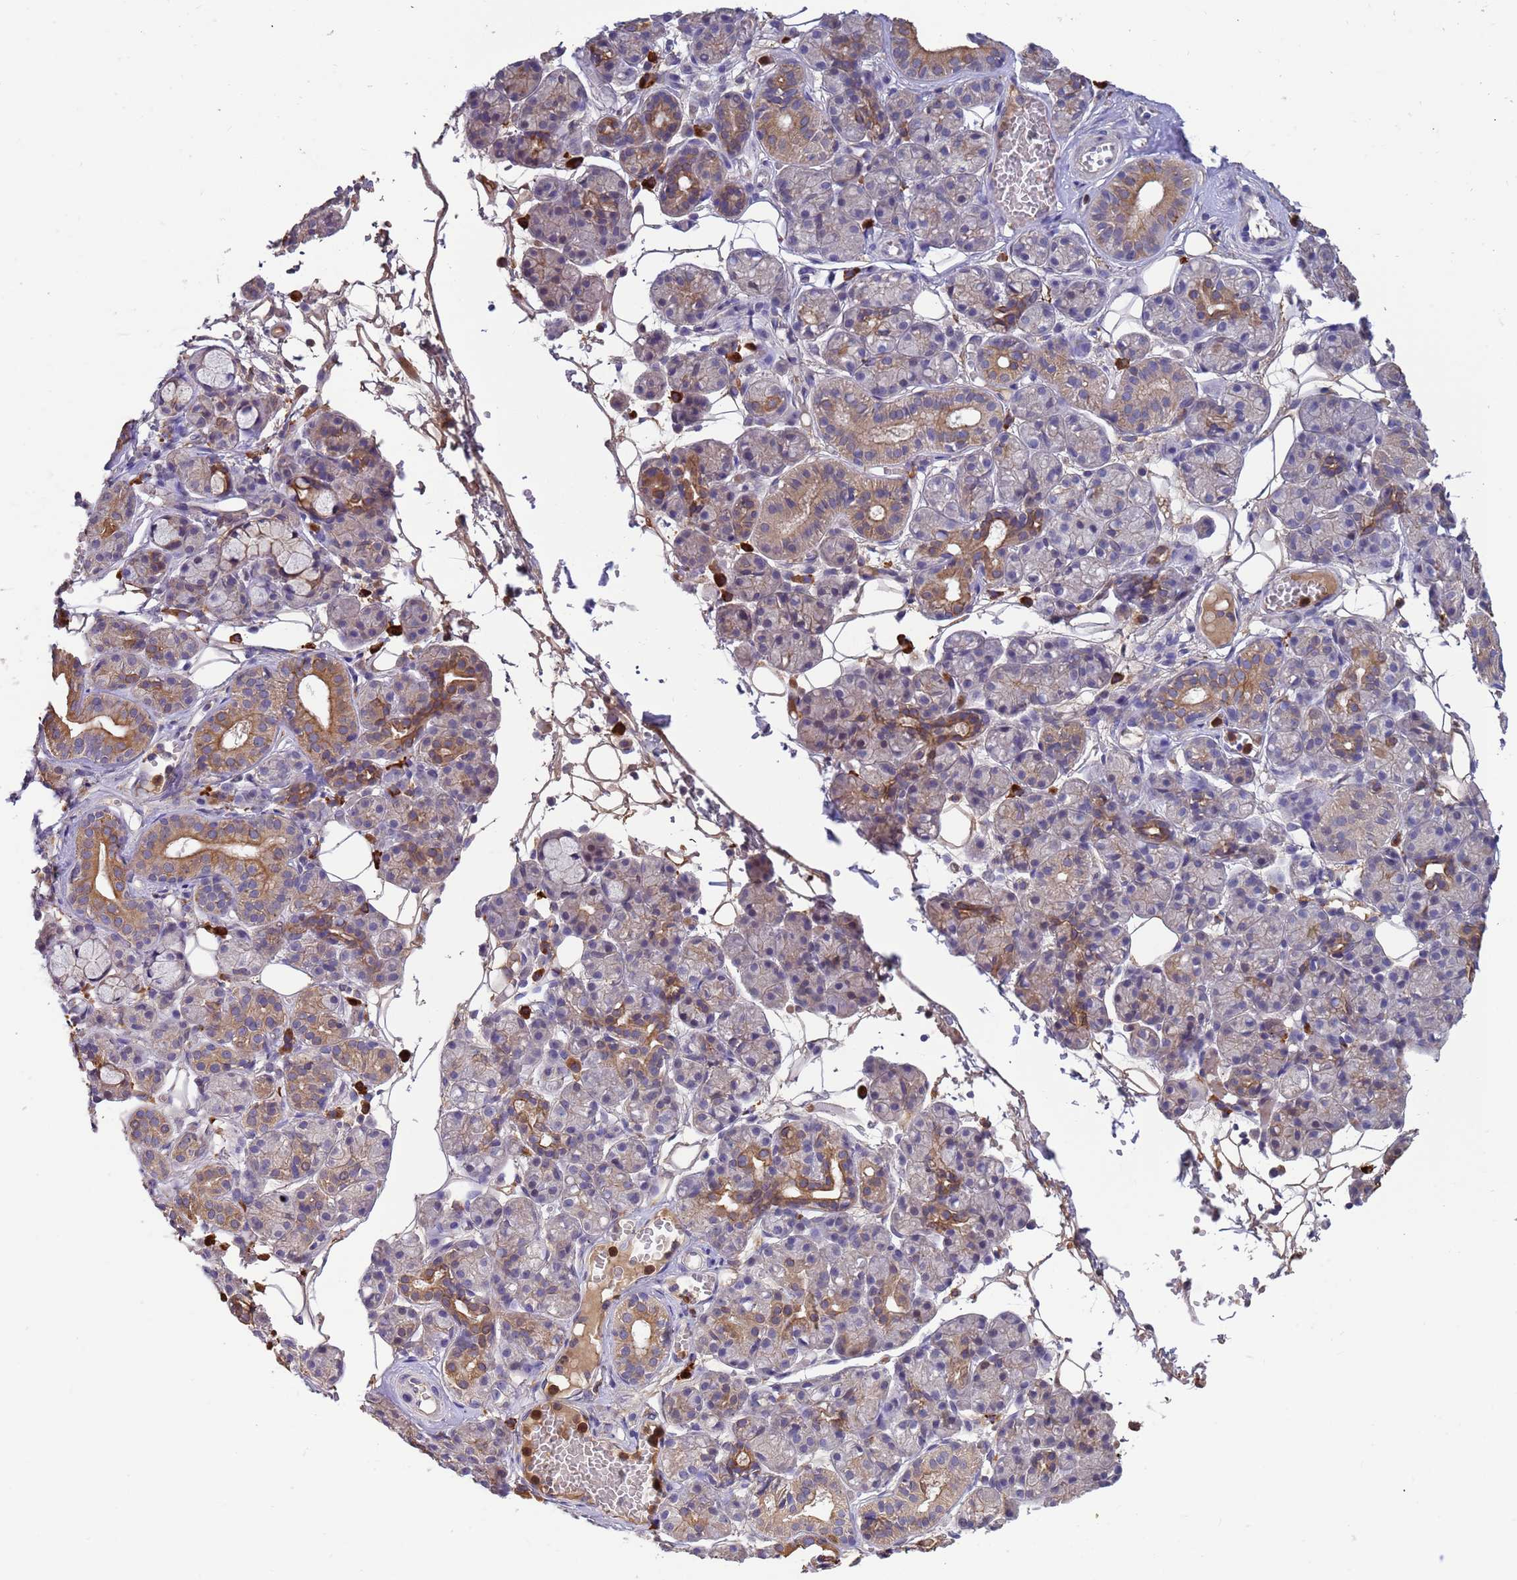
{"staining": {"intensity": "moderate", "quantity": "<25%", "location": "cytoplasmic/membranous"}, "tissue": "salivary gland", "cell_type": "Glandular cells", "image_type": "normal", "snomed": [{"axis": "morphology", "description": "Normal tissue, NOS"}, {"axis": "topography", "description": "Salivary gland"}], "caption": "Immunohistochemistry of benign human salivary gland displays low levels of moderate cytoplasmic/membranous staining in approximately <25% of glandular cells. (IHC, brightfield microscopy, high magnification).", "gene": "AMPD3", "patient": {"sex": "male", "age": 63}}